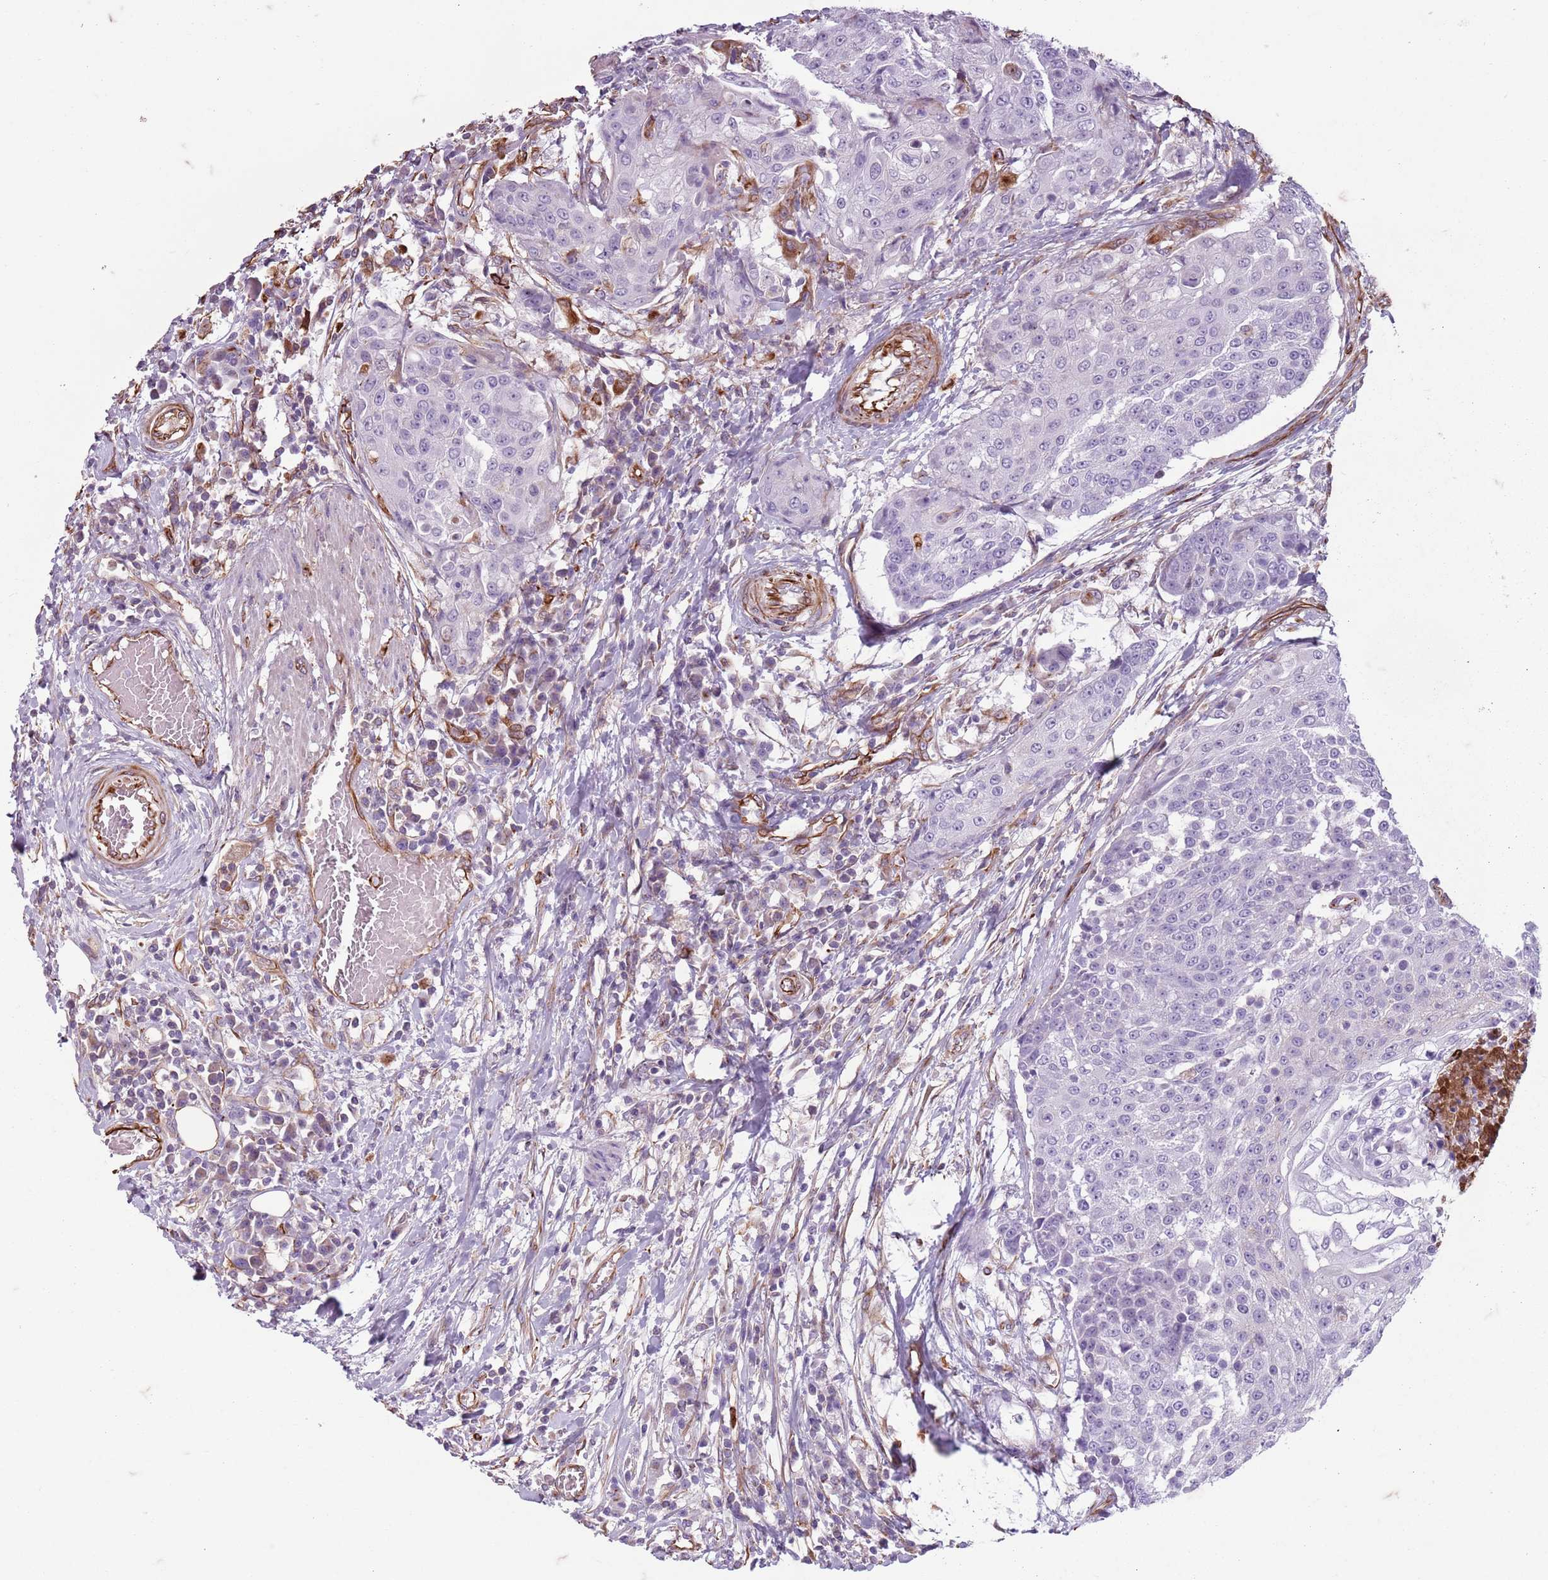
{"staining": {"intensity": "negative", "quantity": "none", "location": "none"}, "tissue": "urothelial cancer", "cell_type": "Tumor cells", "image_type": "cancer", "snomed": [{"axis": "morphology", "description": "Urothelial carcinoma, High grade"}, {"axis": "topography", "description": "Urinary bladder"}], "caption": "IHC micrograph of neoplastic tissue: human urothelial cancer stained with DAB (3,3'-diaminobenzidine) reveals no significant protein expression in tumor cells. (DAB (3,3'-diaminobenzidine) IHC with hematoxylin counter stain).", "gene": "TAS2R38", "patient": {"sex": "female", "age": 63}}